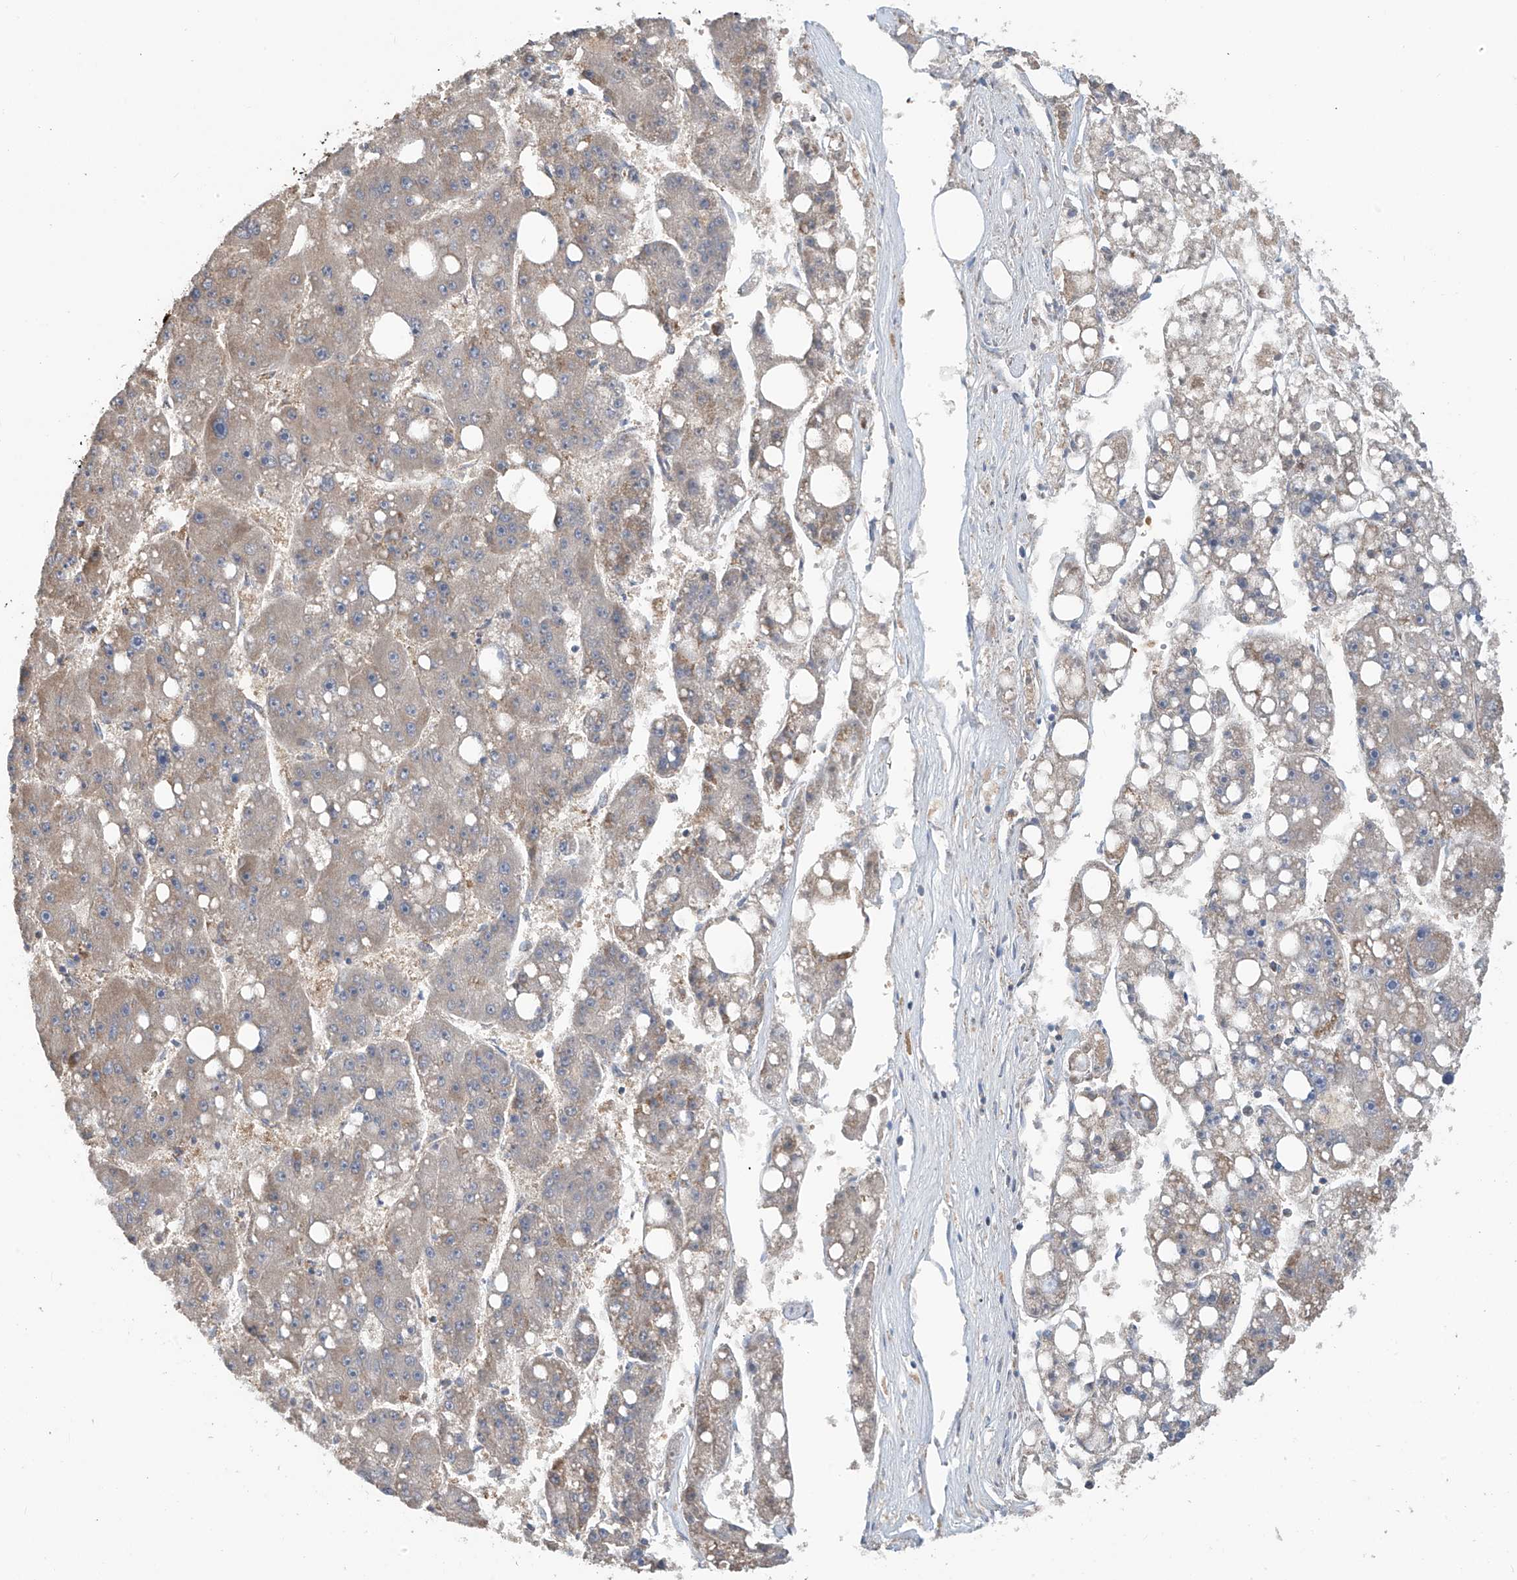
{"staining": {"intensity": "weak", "quantity": "25%-75%", "location": "cytoplasmic/membranous"}, "tissue": "liver cancer", "cell_type": "Tumor cells", "image_type": "cancer", "snomed": [{"axis": "morphology", "description": "Carcinoma, Hepatocellular, NOS"}, {"axis": "topography", "description": "Liver"}], "caption": "The immunohistochemical stain shows weak cytoplasmic/membranous expression in tumor cells of liver cancer tissue. The staining was performed using DAB (3,3'-diaminobenzidine) to visualize the protein expression in brown, while the nuclei were stained in blue with hematoxylin (Magnification: 20x).", "gene": "COMMD1", "patient": {"sex": "female", "age": 61}}